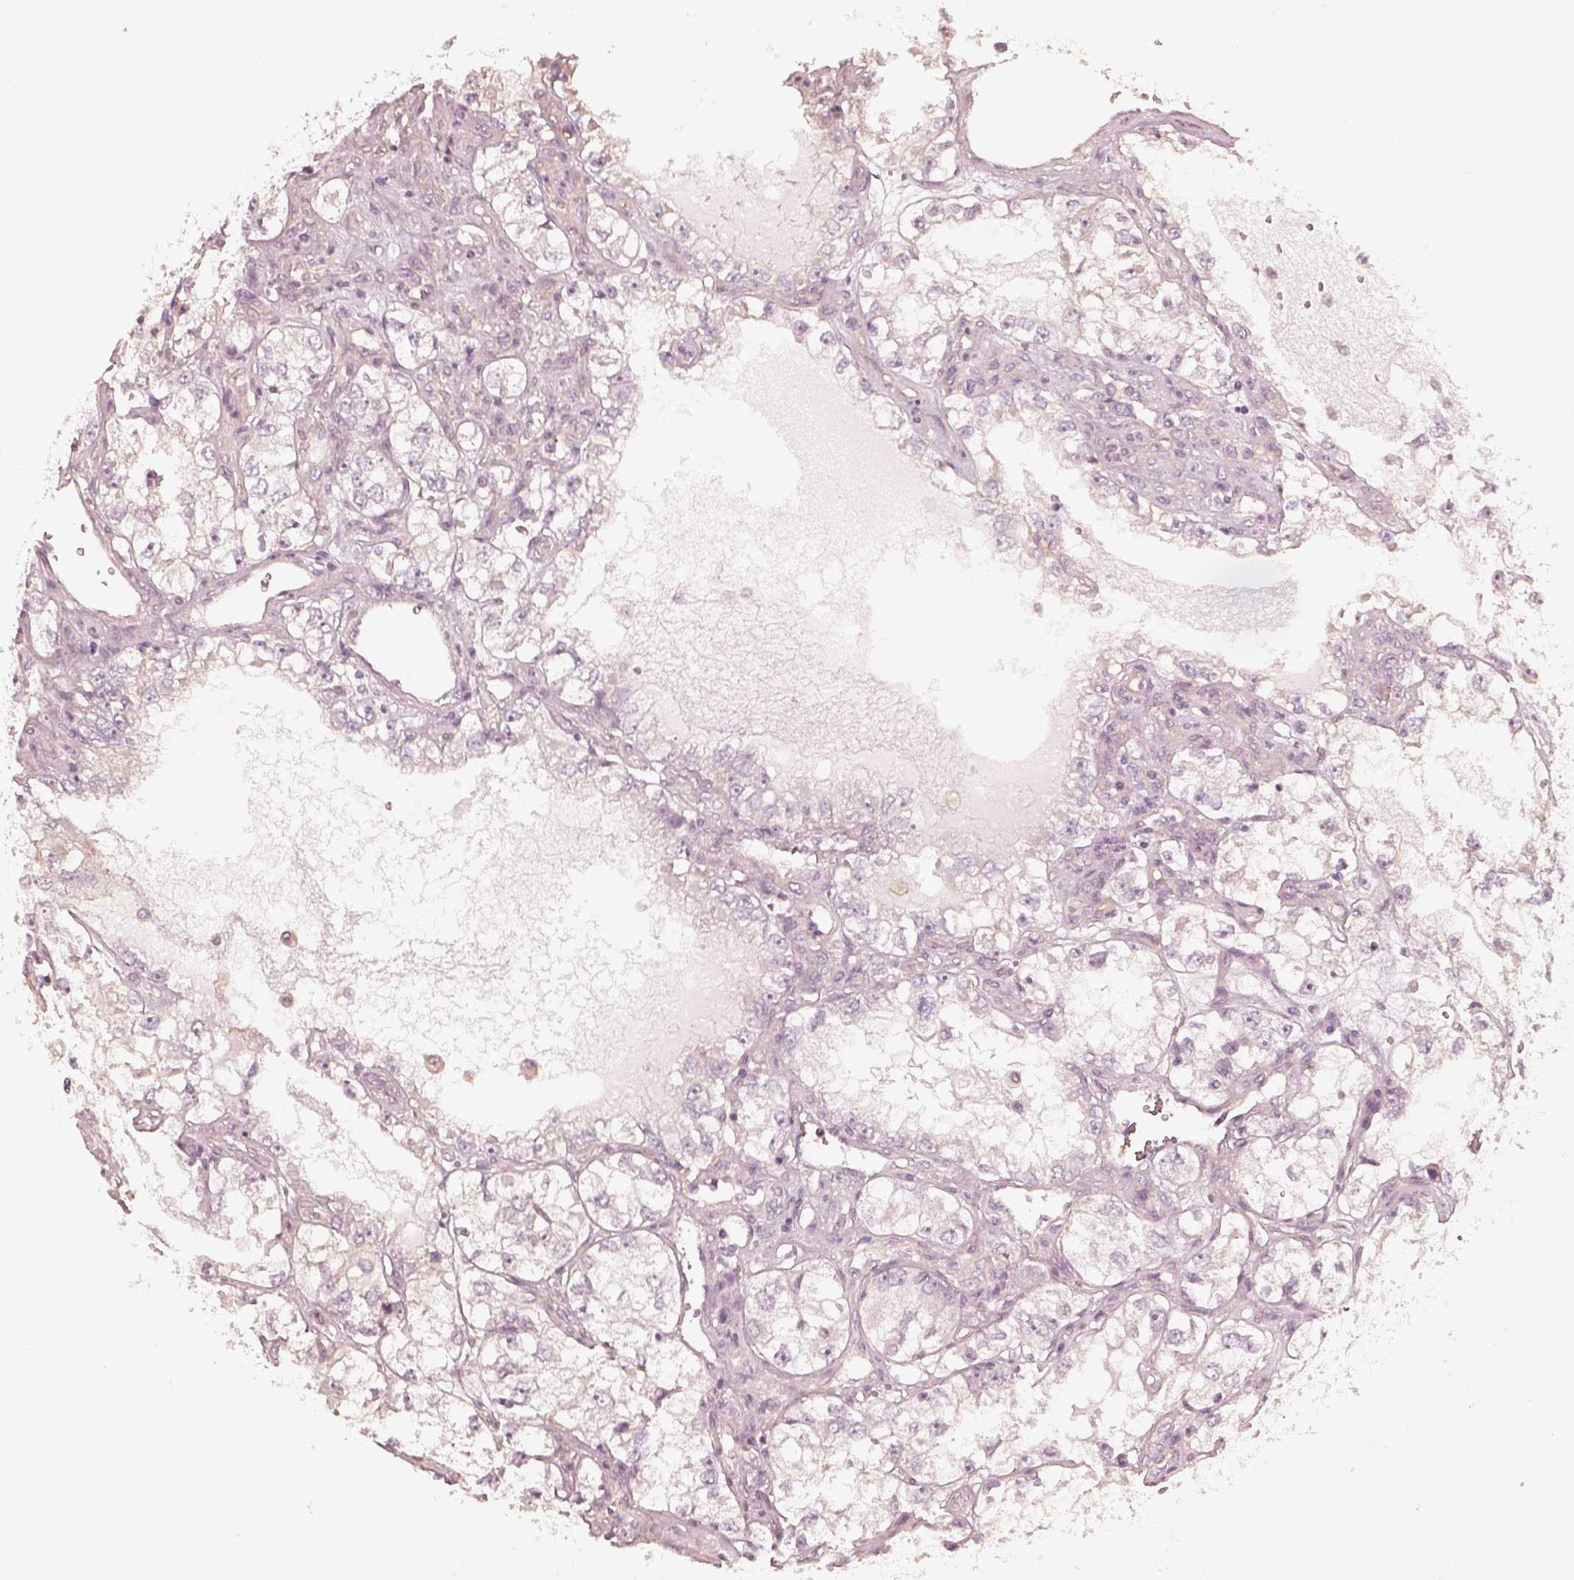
{"staining": {"intensity": "negative", "quantity": "none", "location": "none"}, "tissue": "renal cancer", "cell_type": "Tumor cells", "image_type": "cancer", "snomed": [{"axis": "morphology", "description": "Adenocarcinoma, NOS"}, {"axis": "topography", "description": "Kidney"}], "caption": "Immunohistochemical staining of human renal adenocarcinoma demonstrates no significant expression in tumor cells. (DAB immunohistochemistry (IHC), high magnification).", "gene": "FMNL2", "patient": {"sex": "female", "age": 59}}